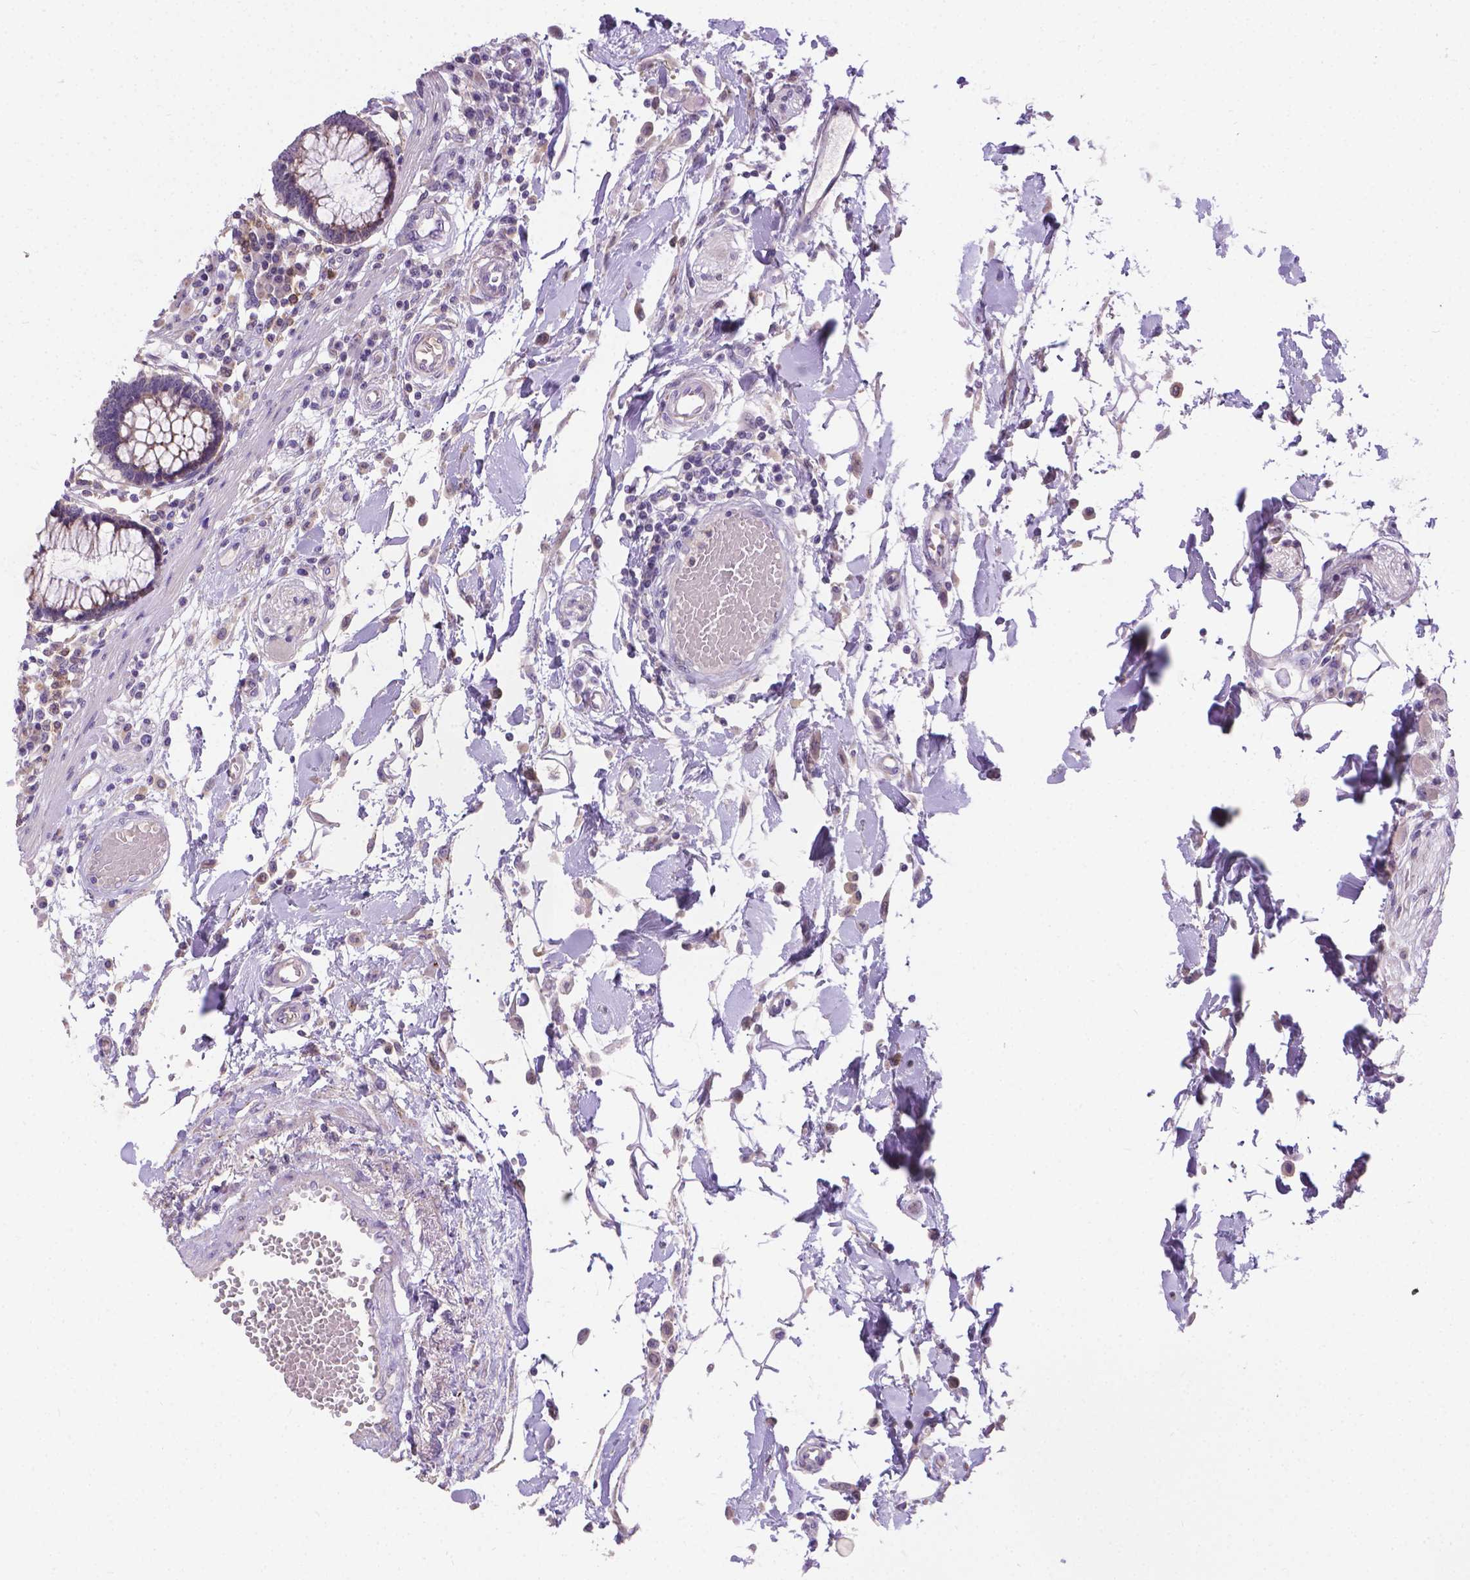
{"staining": {"intensity": "negative", "quantity": "none", "location": "none"}, "tissue": "colon", "cell_type": "Endothelial cells", "image_type": "normal", "snomed": [{"axis": "morphology", "description": "Normal tissue, NOS"}, {"axis": "morphology", "description": "Adenocarcinoma, NOS"}, {"axis": "topography", "description": "Colon"}], "caption": "A micrograph of colon stained for a protein shows no brown staining in endothelial cells.", "gene": "TM4SF18", "patient": {"sex": "male", "age": 83}}